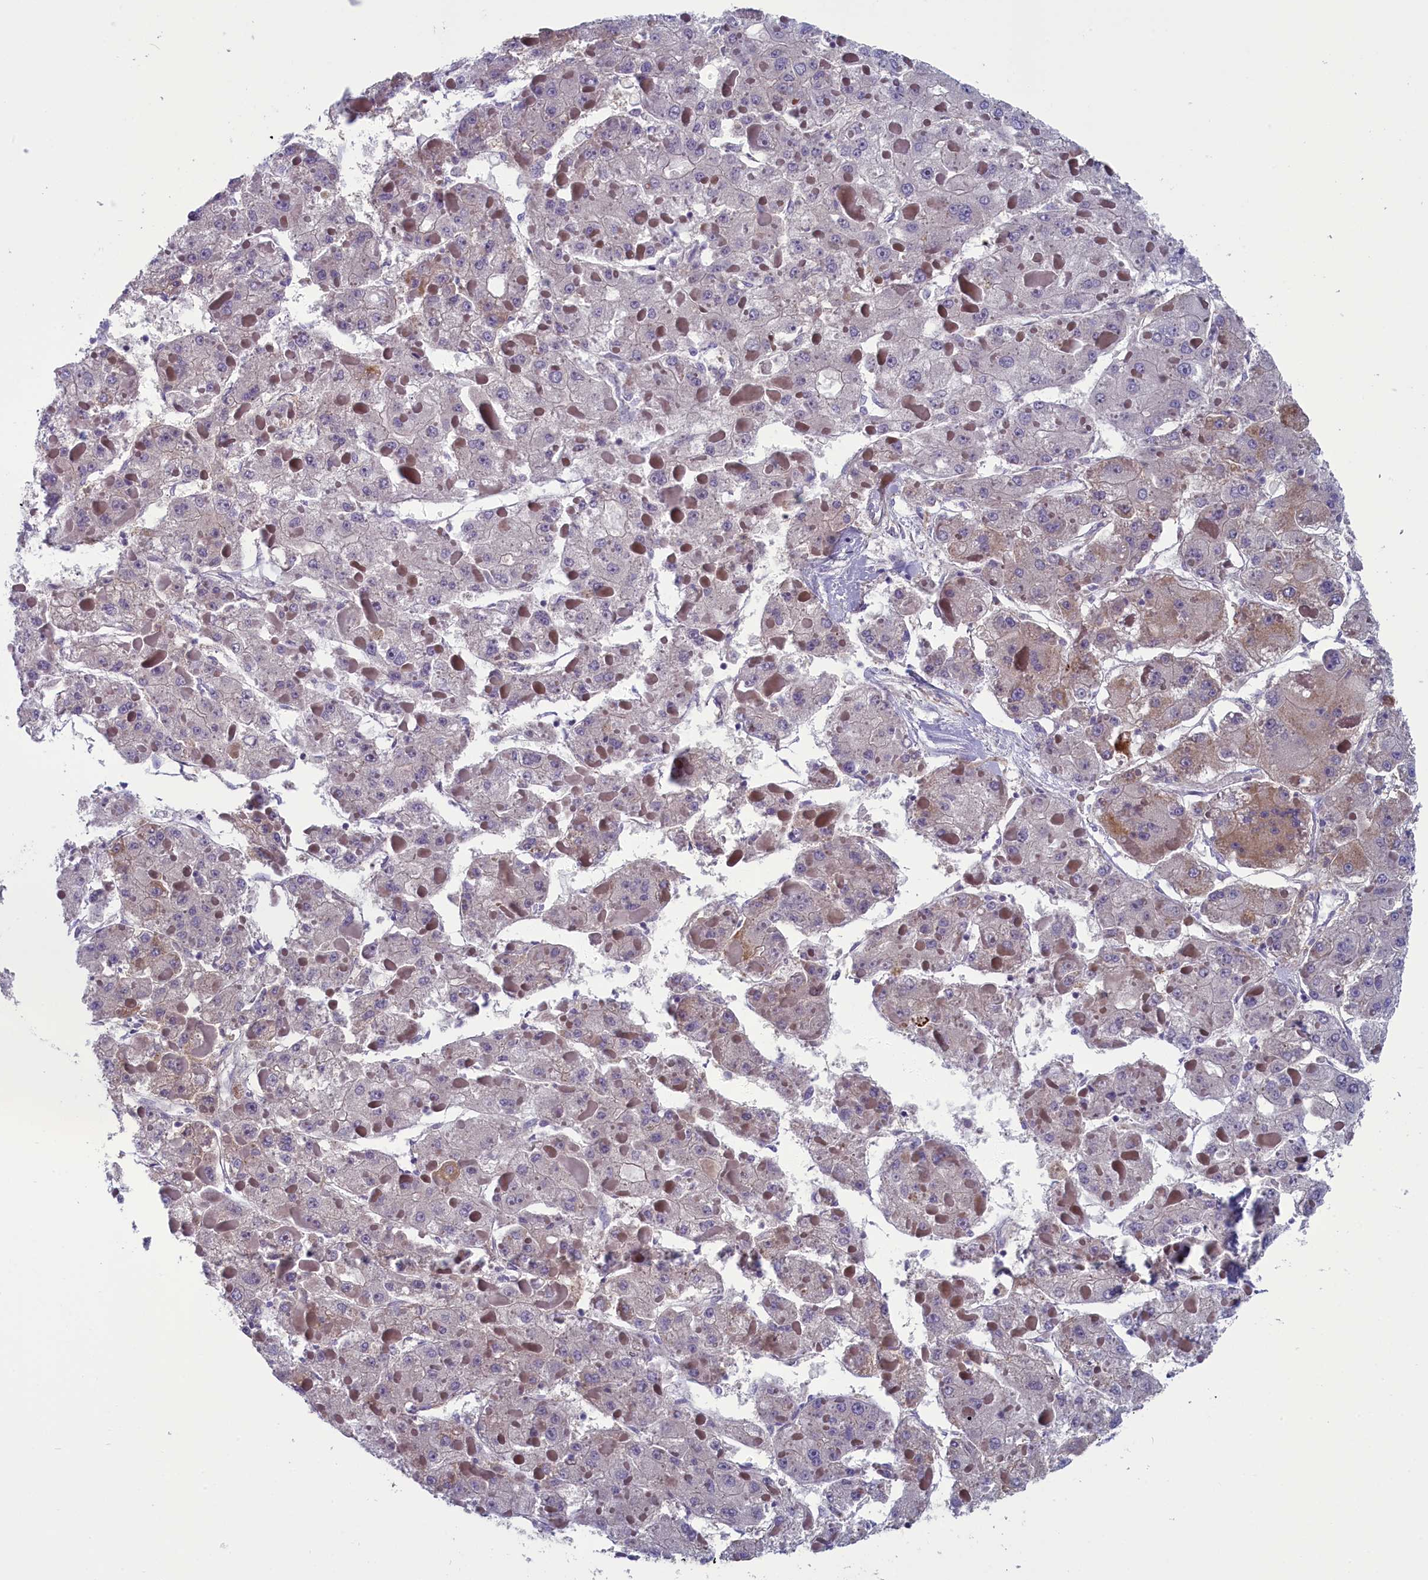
{"staining": {"intensity": "negative", "quantity": "none", "location": "none"}, "tissue": "liver cancer", "cell_type": "Tumor cells", "image_type": "cancer", "snomed": [{"axis": "morphology", "description": "Carcinoma, Hepatocellular, NOS"}, {"axis": "topography", "description": "Liver"}], "caption": "Liver cancer was stained to show a protein in brown. There is no significant staining in tumor cells. The staining was performed using DAB to visualize the protein expression in brown, while the nuclei were stained in blue with hematoxylin (Magnification: 20x).", "gene": "ANKRD39", "patient": {"sex": "female", "age": 73}}